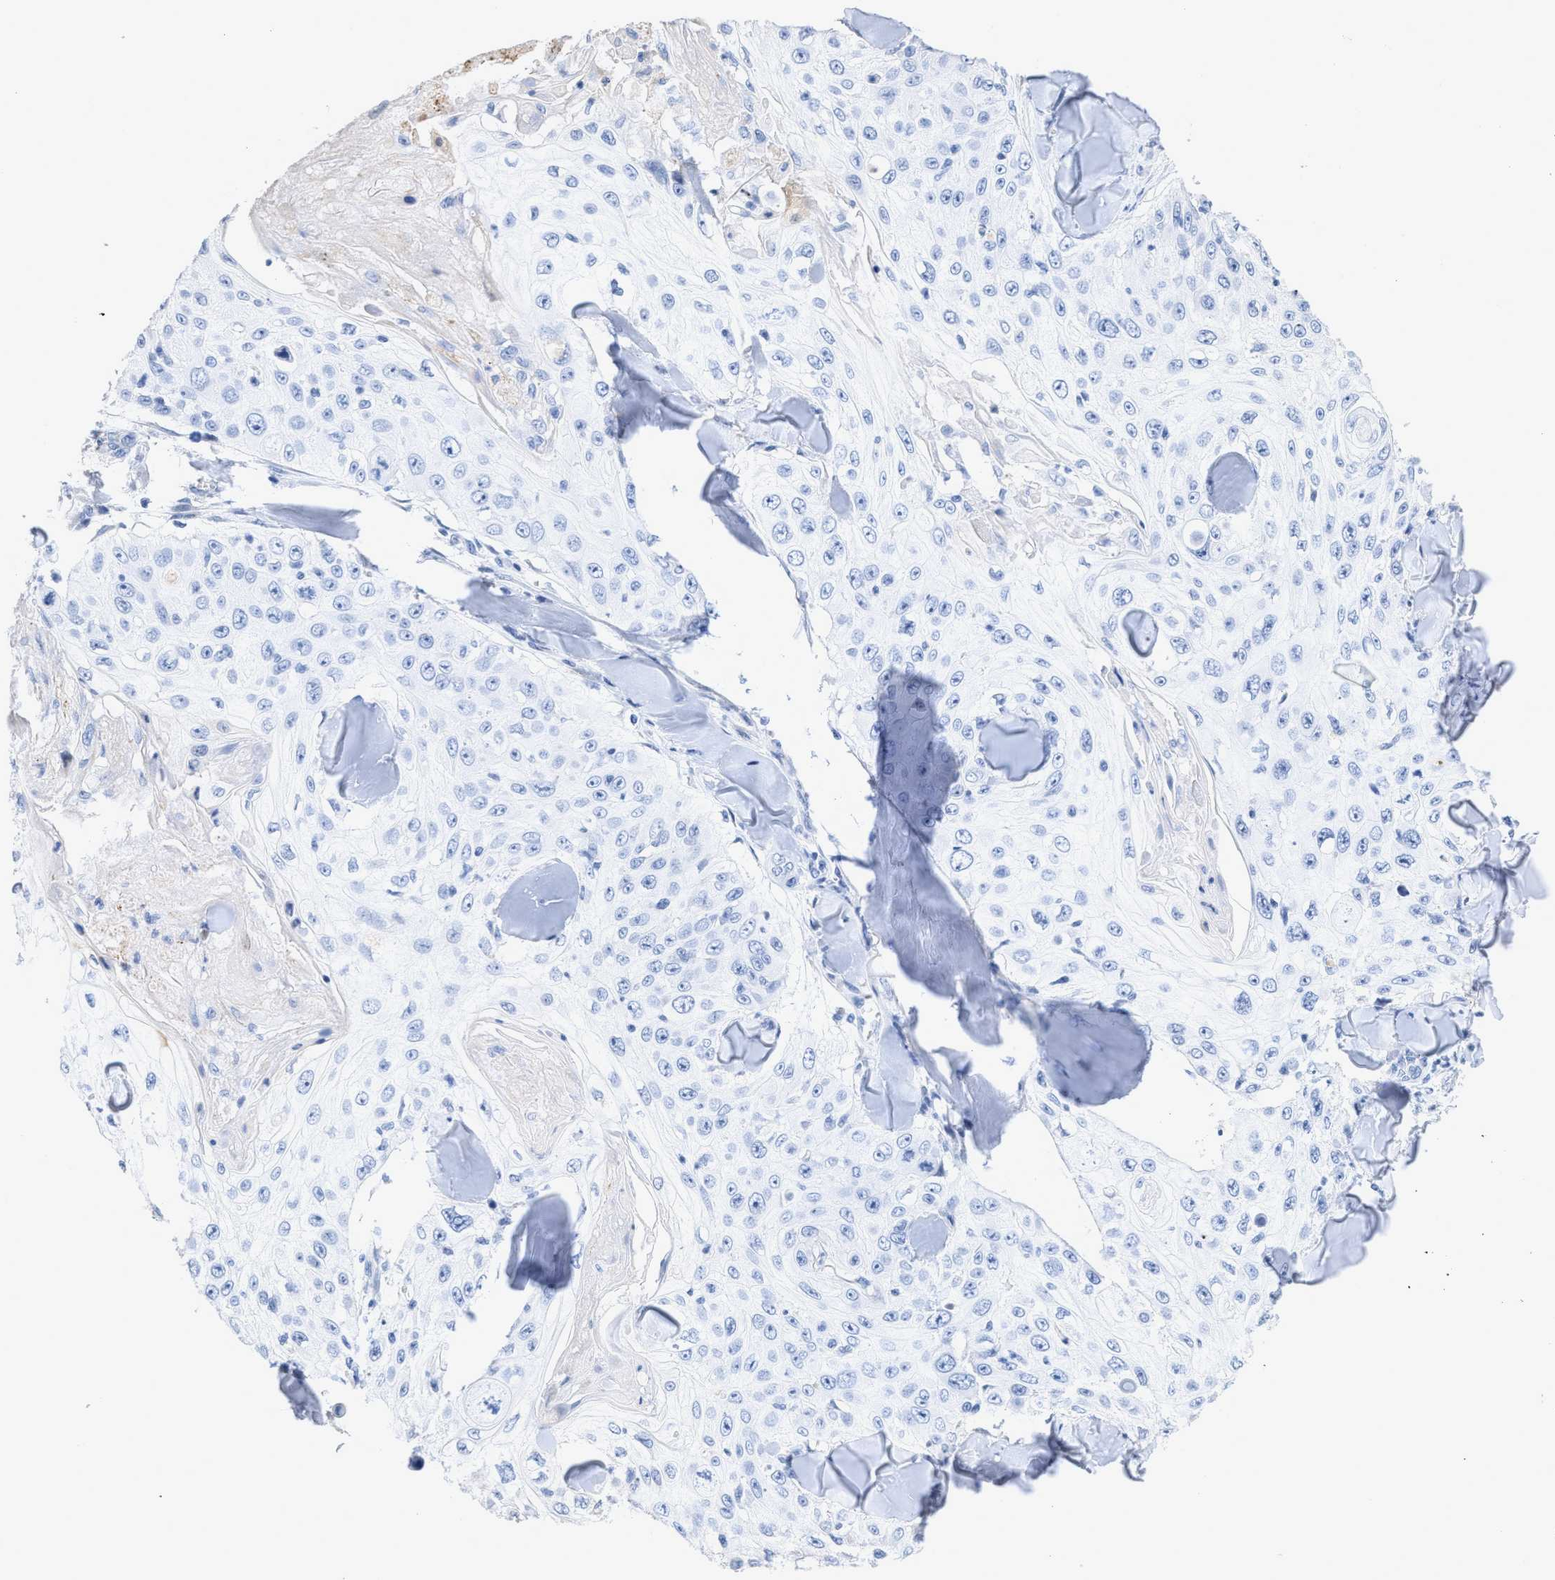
{"staining": {"intensity": "negative", "quantity": "none", "location": "none"}, "tissue": "skin cancer", "cell_type": "Tumor cells", "image_type": "cancer", "snomed": [{"axis": "morphology", "description": "Squamous cell carcinoma, NOS"}, {"axis": "topography", "description": "Skin"}], "caption": "This is a micrograph of IHC staining of skin squamous cell carcinoma, which shows no positivity in tumor cells.", "gene": "CRYM", "patient": {"sex": "male", "age": 86}}